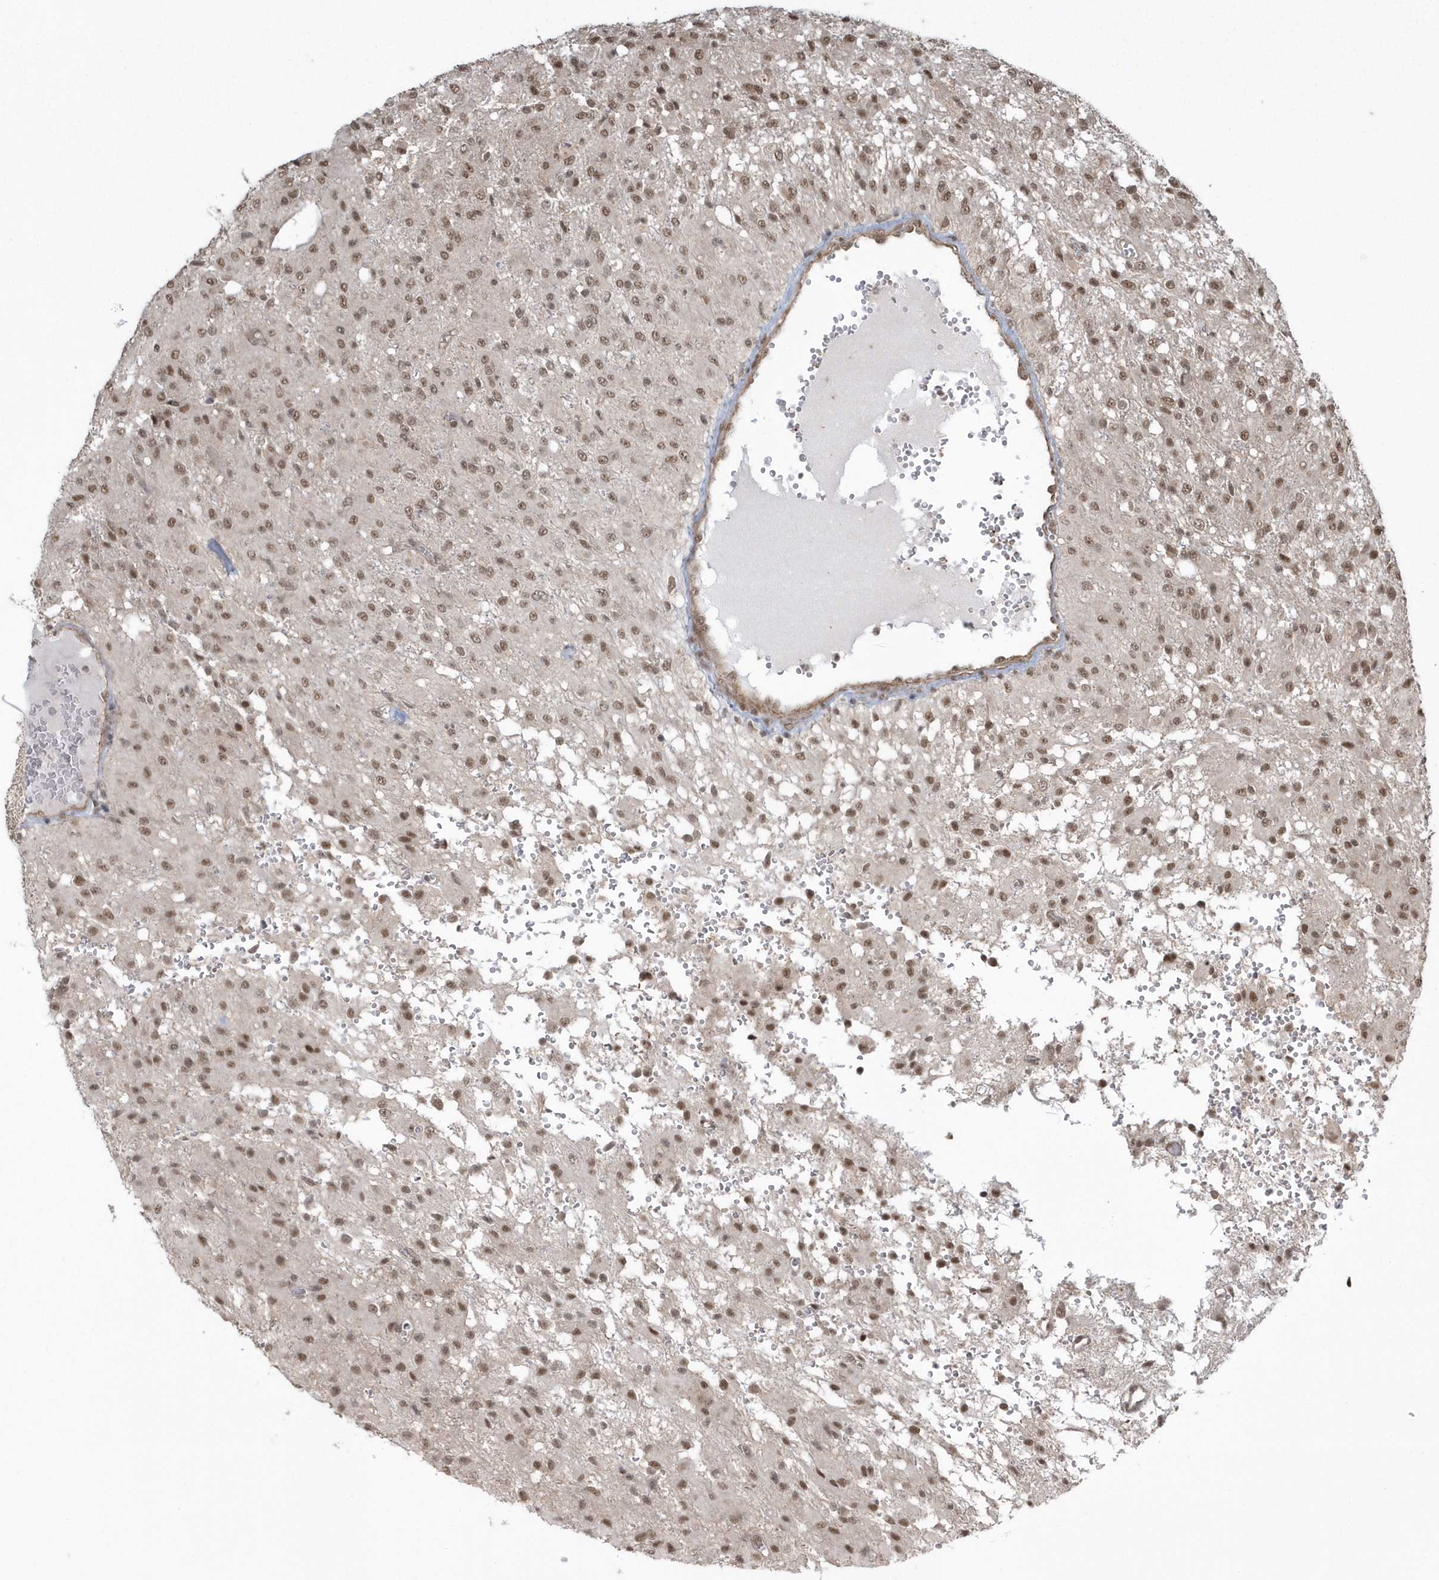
{"staining": {"intensity": "moderate", "quantity": ">75%", "location": "nuclear"}, "tissue": "glioma", "cell_type": "Tumor cells", "image_type": "cancer", "snomed": [{"axis": "morphology", "description": "Glioma, malignant, High grade"}, {"axis": "topography", "description": "Brain"}], "caption": "Glioma stained with DAB immunohistochemistry (IHC) demonstrates medium levels of moderate nuclear expression in about >75% of tumor cells.", "gene": "EPB41L4A", "patient": {"sex": "female", "age": 59}}